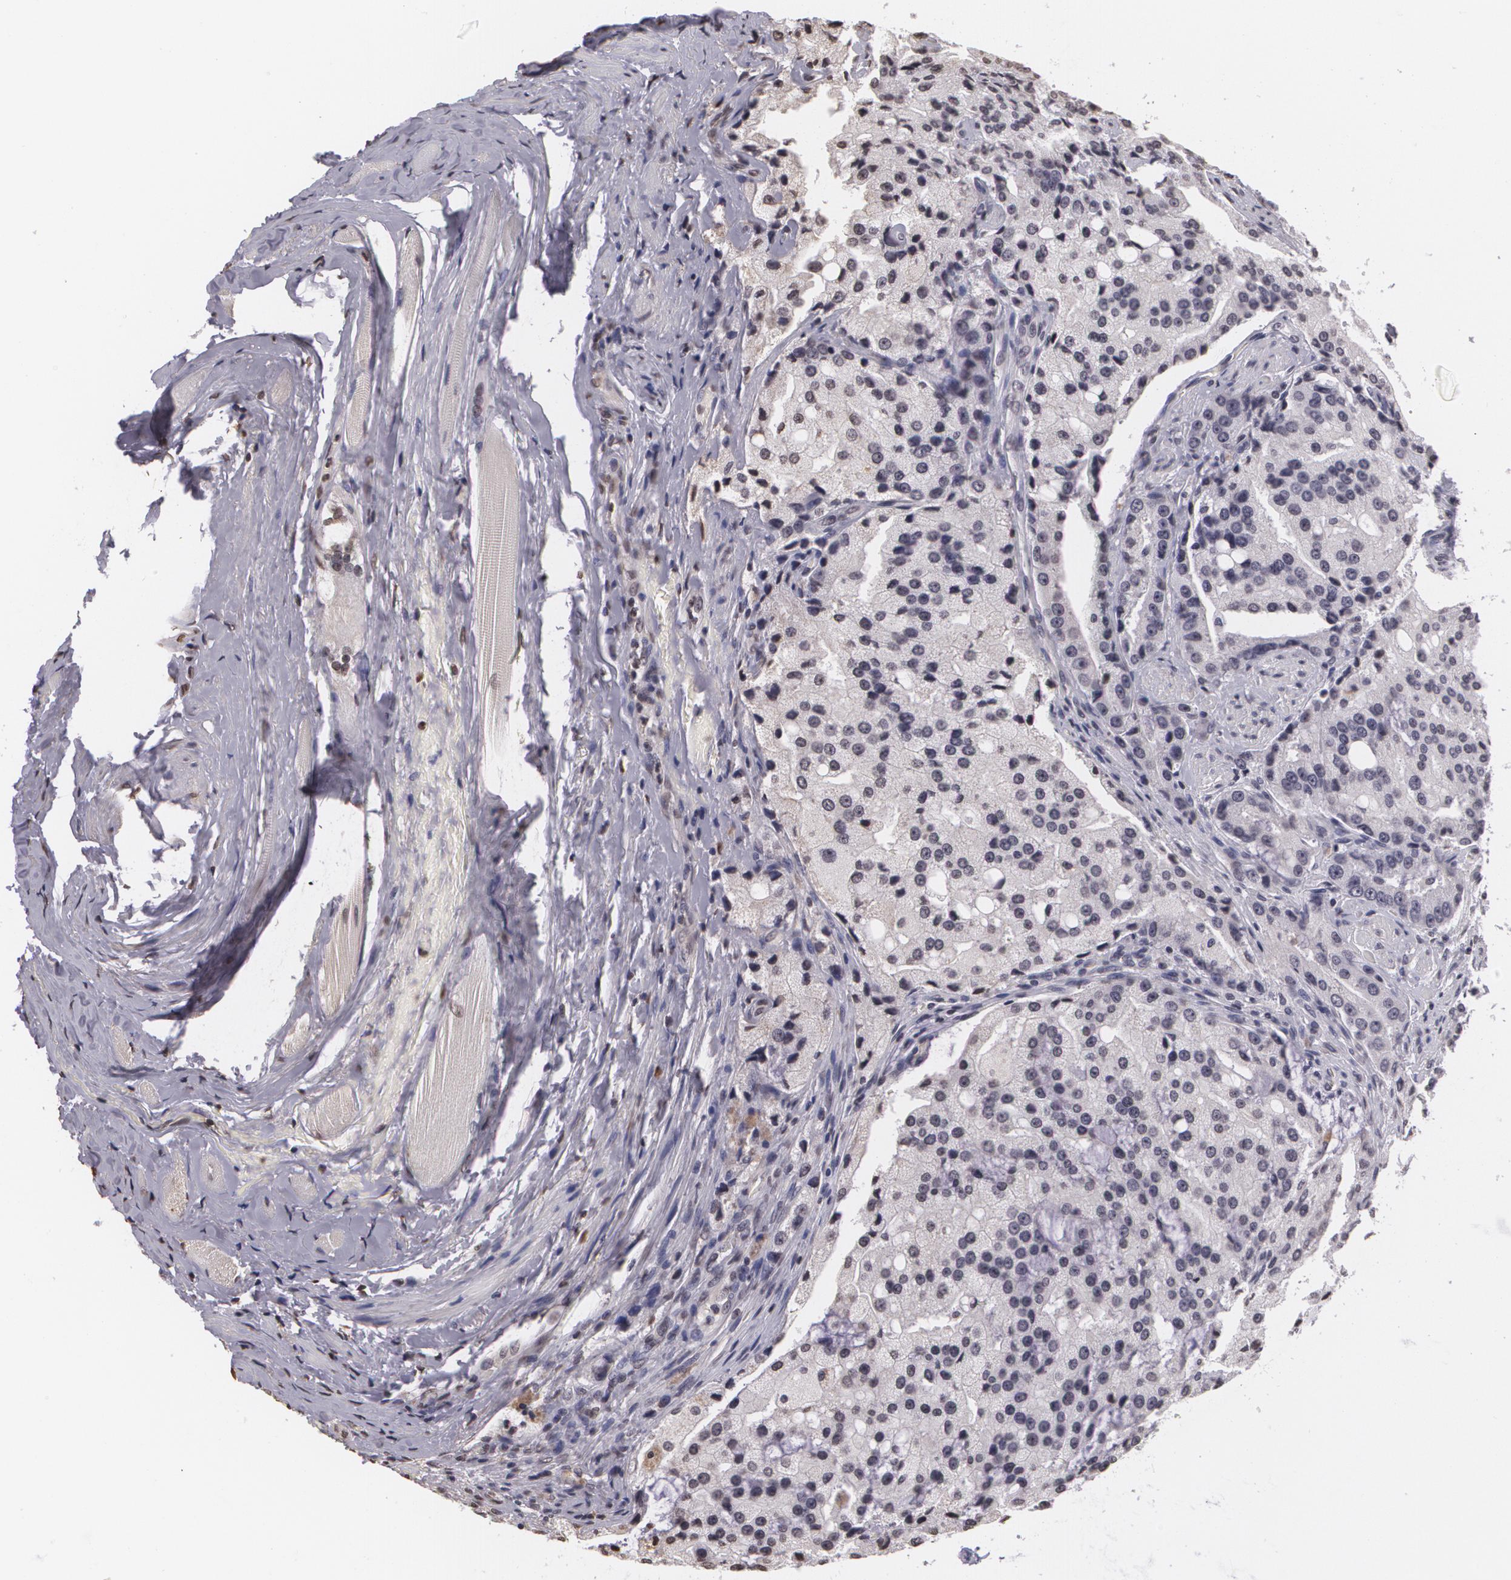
{"staining": {"intensity": "negative", "quantity": "none", "location": "none"}, "tissue": "prostate cancer", "cell_type": "Tumor cells", "image_type": "cancer", "snomed": [{"axis": "morphology", "description": "Adenocarcinoma, Medium grade"}, {"axis": "topography", "description": "Prostate"}], "caption": "Immunohistochemistry of prostate cancer (adenocarcinoma (medium-grade)) demonstrates no positivity in tumor cells. (Stains: DAB (3,3'-diaminobenzidine) IHC with hematoxylin counter stain, Microscopy: brightfield microscopy at high magnification).", "gene": "MUC1", "patient": {"sex": "male", "age": 72}}